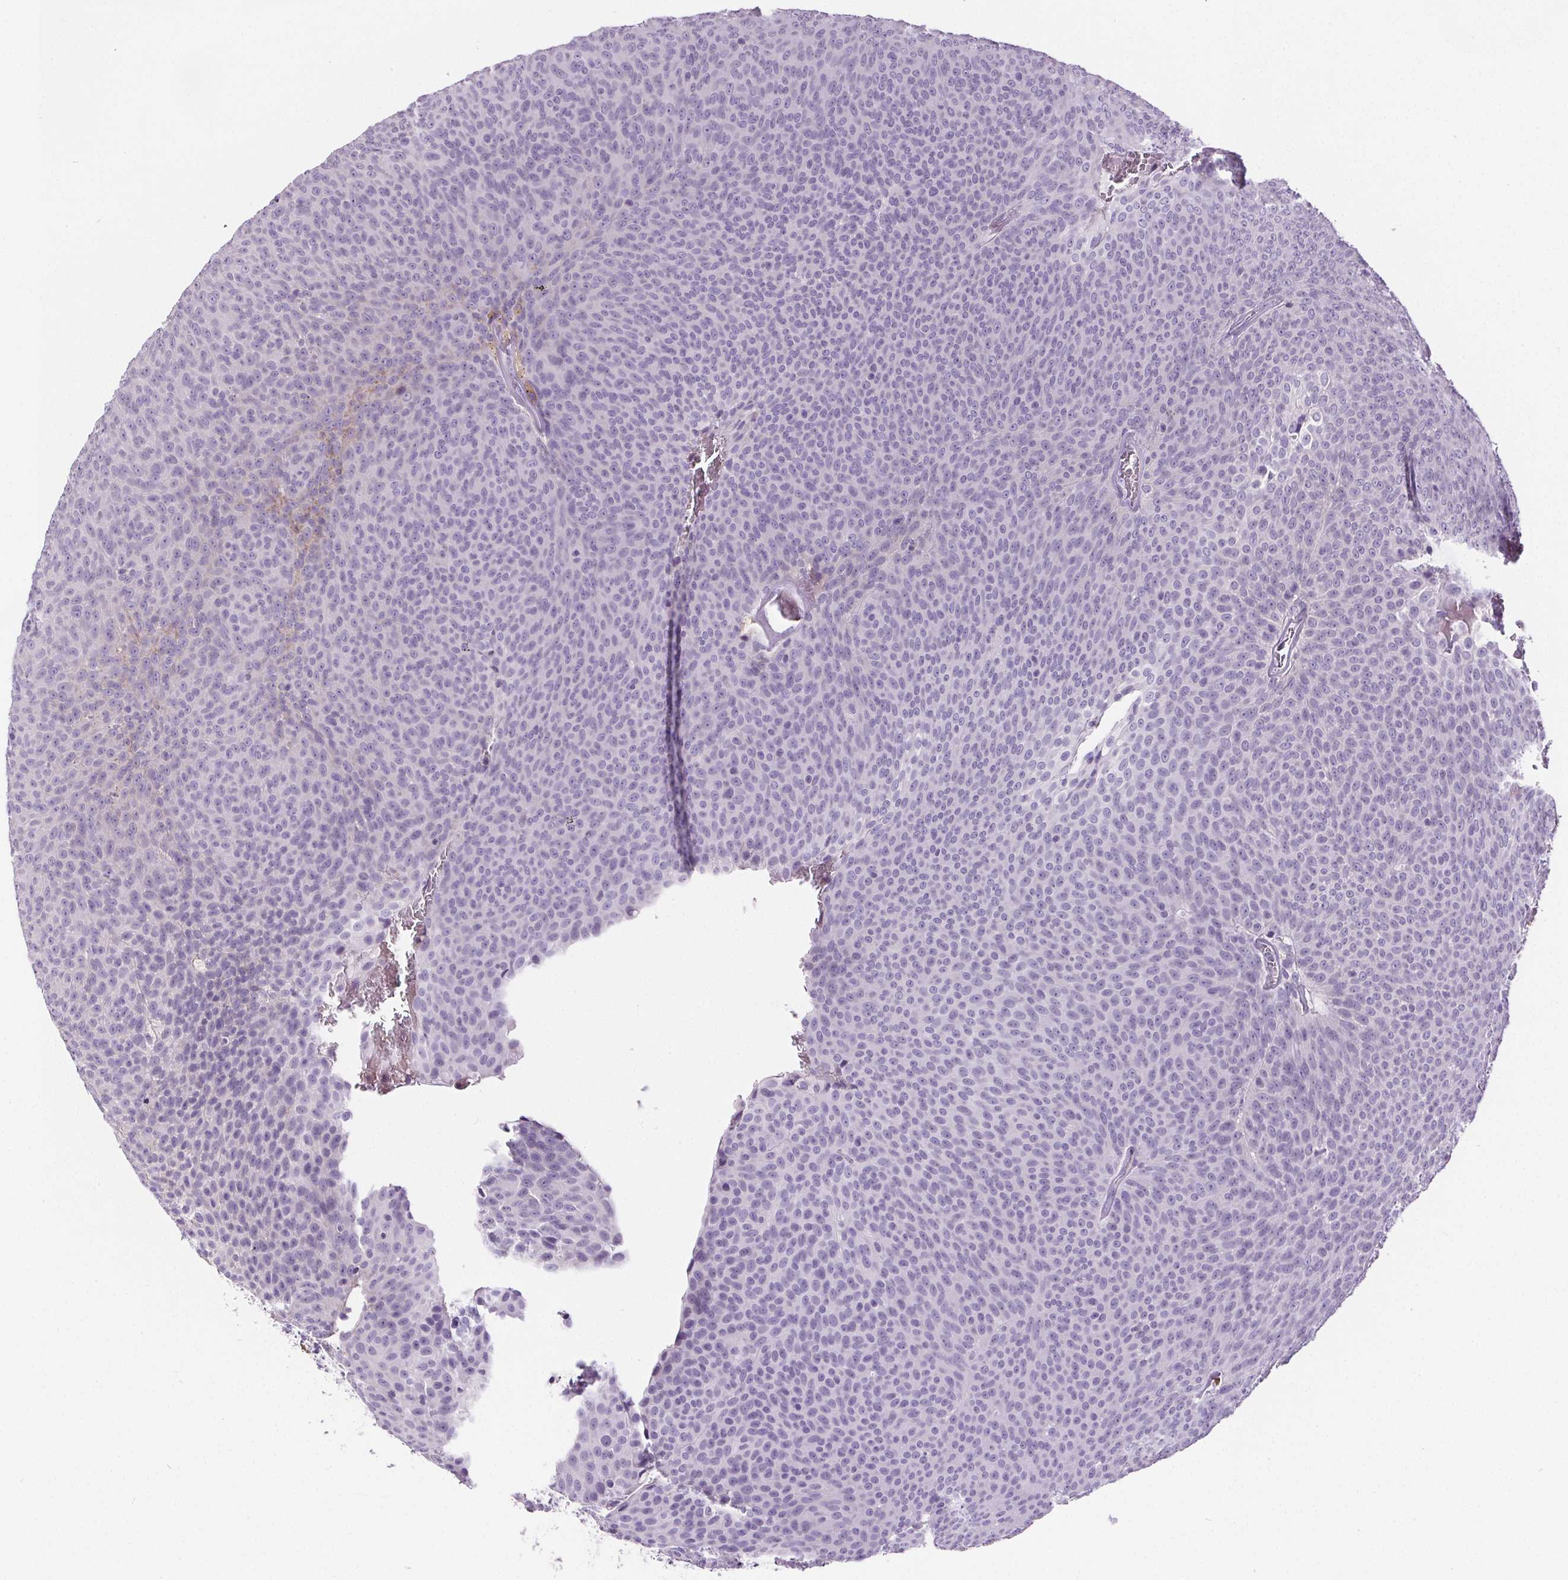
{"staining": {"intensity": "negative", "quantity": "none", "location": "none"}, "tissue": "urothelial cancer", "cell_type": "Tumor cells", "image_type": "cancer", "snomed": [{"axis": "morphology", "description": "Urothelial carcinoma, Low grade"}, {"axis": "topography", "description": "Urinary bladder"}], "caption": "This is an immunohistochemistry photomicrograph of human urothelial cancer. There is no expression in tumor cells.", "gene": "CD5L", "patient": {"sex": "male", "age": 77}}